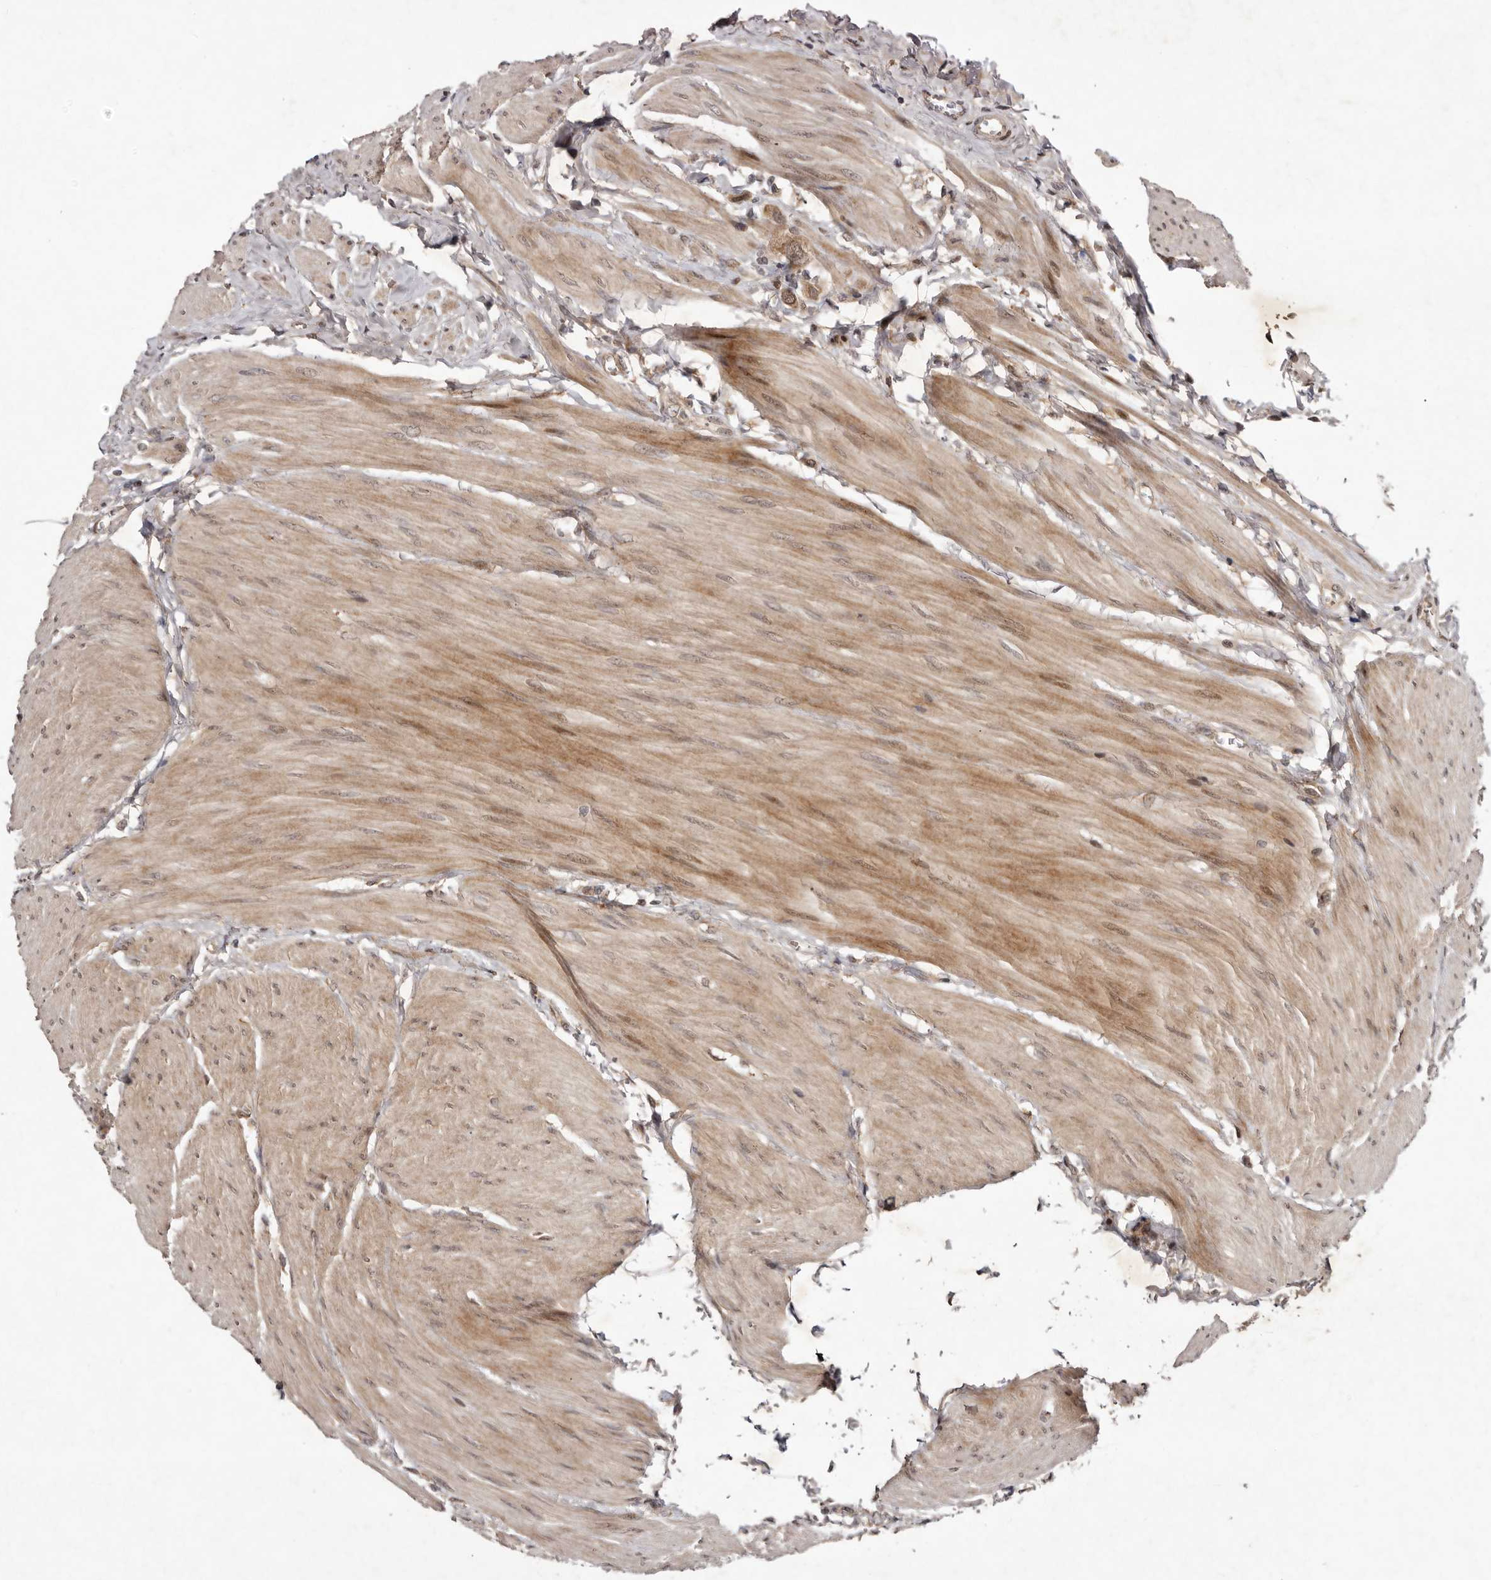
{"staining": {"intensity": "moderate", "quantity": ">75%", "location": "cytoplasmic/membranous,nuclear"}, "tissue": "urothelial cancer", "cell_type": "Tumor cells", "image_type": "cancer", "snomed": [{"axis": "morphology", "description": "Urothelial carcinoma, High grade"}, {"axis": "topography", "description": "Urinary bladder"}], "caption": "Protein analysis of urothelial carcinoma (high-grade) tissue shows moderate cytoplasmic/membranous and nuclear positivity in about >75% of tumor cells.", "gene": "ABL1", "patient": {"sex": "male", "age": 50}}